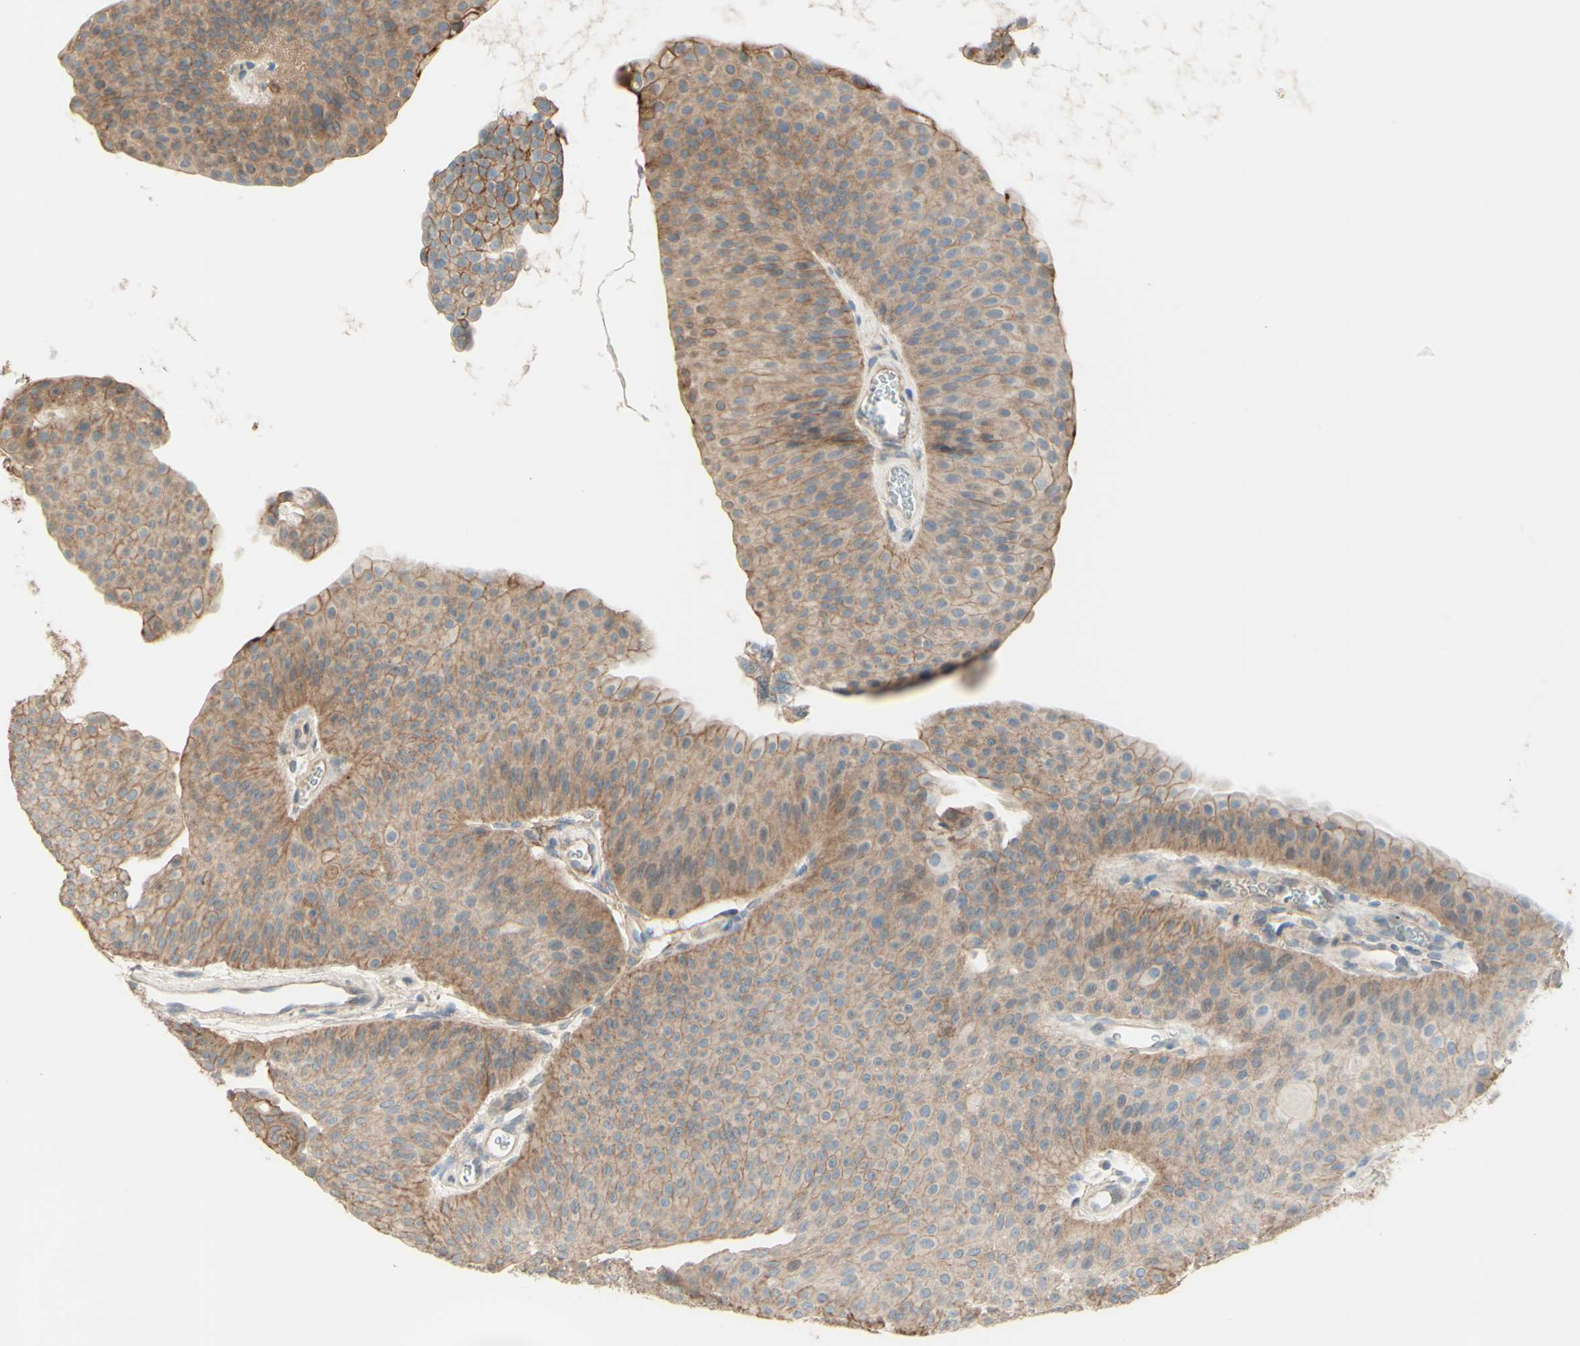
{"staining": {"intensity": "weak", "quantity": ">75%", "location": "cytoplasmic/membranous"}, "tissue": "urothelial cancer", "cell_type": "Tumor cells", "image_type": "cancer", "snomed": [{"axis": "morphology", "description": "Urothelial carcinoma, Low grade"}, {"axis": "topography", "description": "Urinary bladder"}], "caption": "DAB immunohistochemical staining of human urothelial cancer shows weak cytoplasmic/membranous protein positivity in approximately >75% of tumor cells.", "gene": "RNF149", "patient": {"sex": "female", "age": 60}}